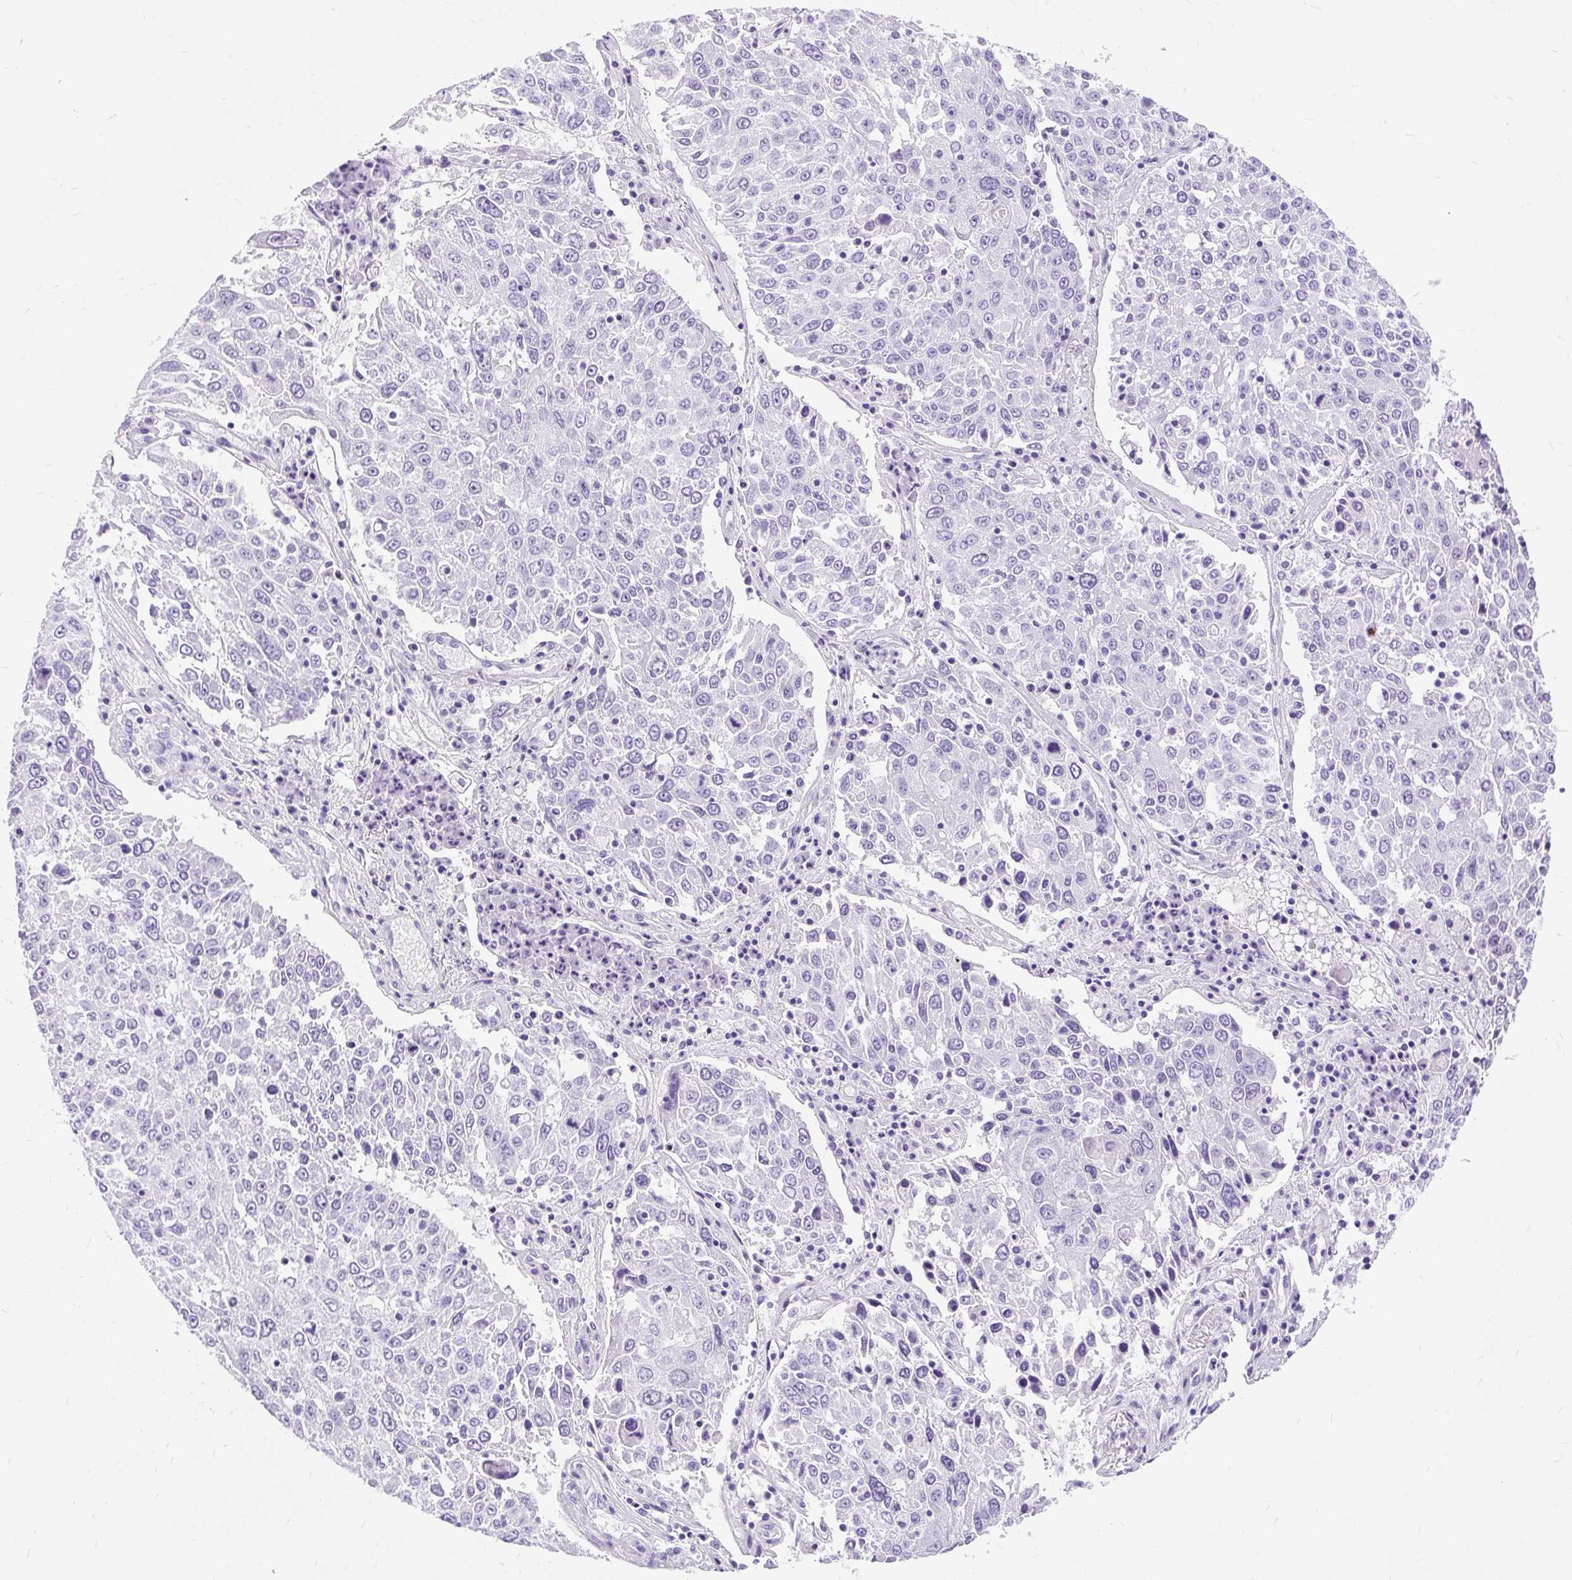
{"staining": {"intensity": "negative", "quantity": "none", "location": "none"}, "tissue": "lung cancer", "cell_type": "Tumor cells", "image_type": "cancer", "snomed": [{"axis": "morphology", "description": "Squamous cell carcinoma, NOS"}, {"axis": "topography", "description": "Lung"}], "caption": "A high-resolution image shows IHC staining of lung squamous cell carcinoma, which reveals no significant positivity in tumor cells.", "gene": "PVALB", "patient": {"sex": "male", "age": 65}}